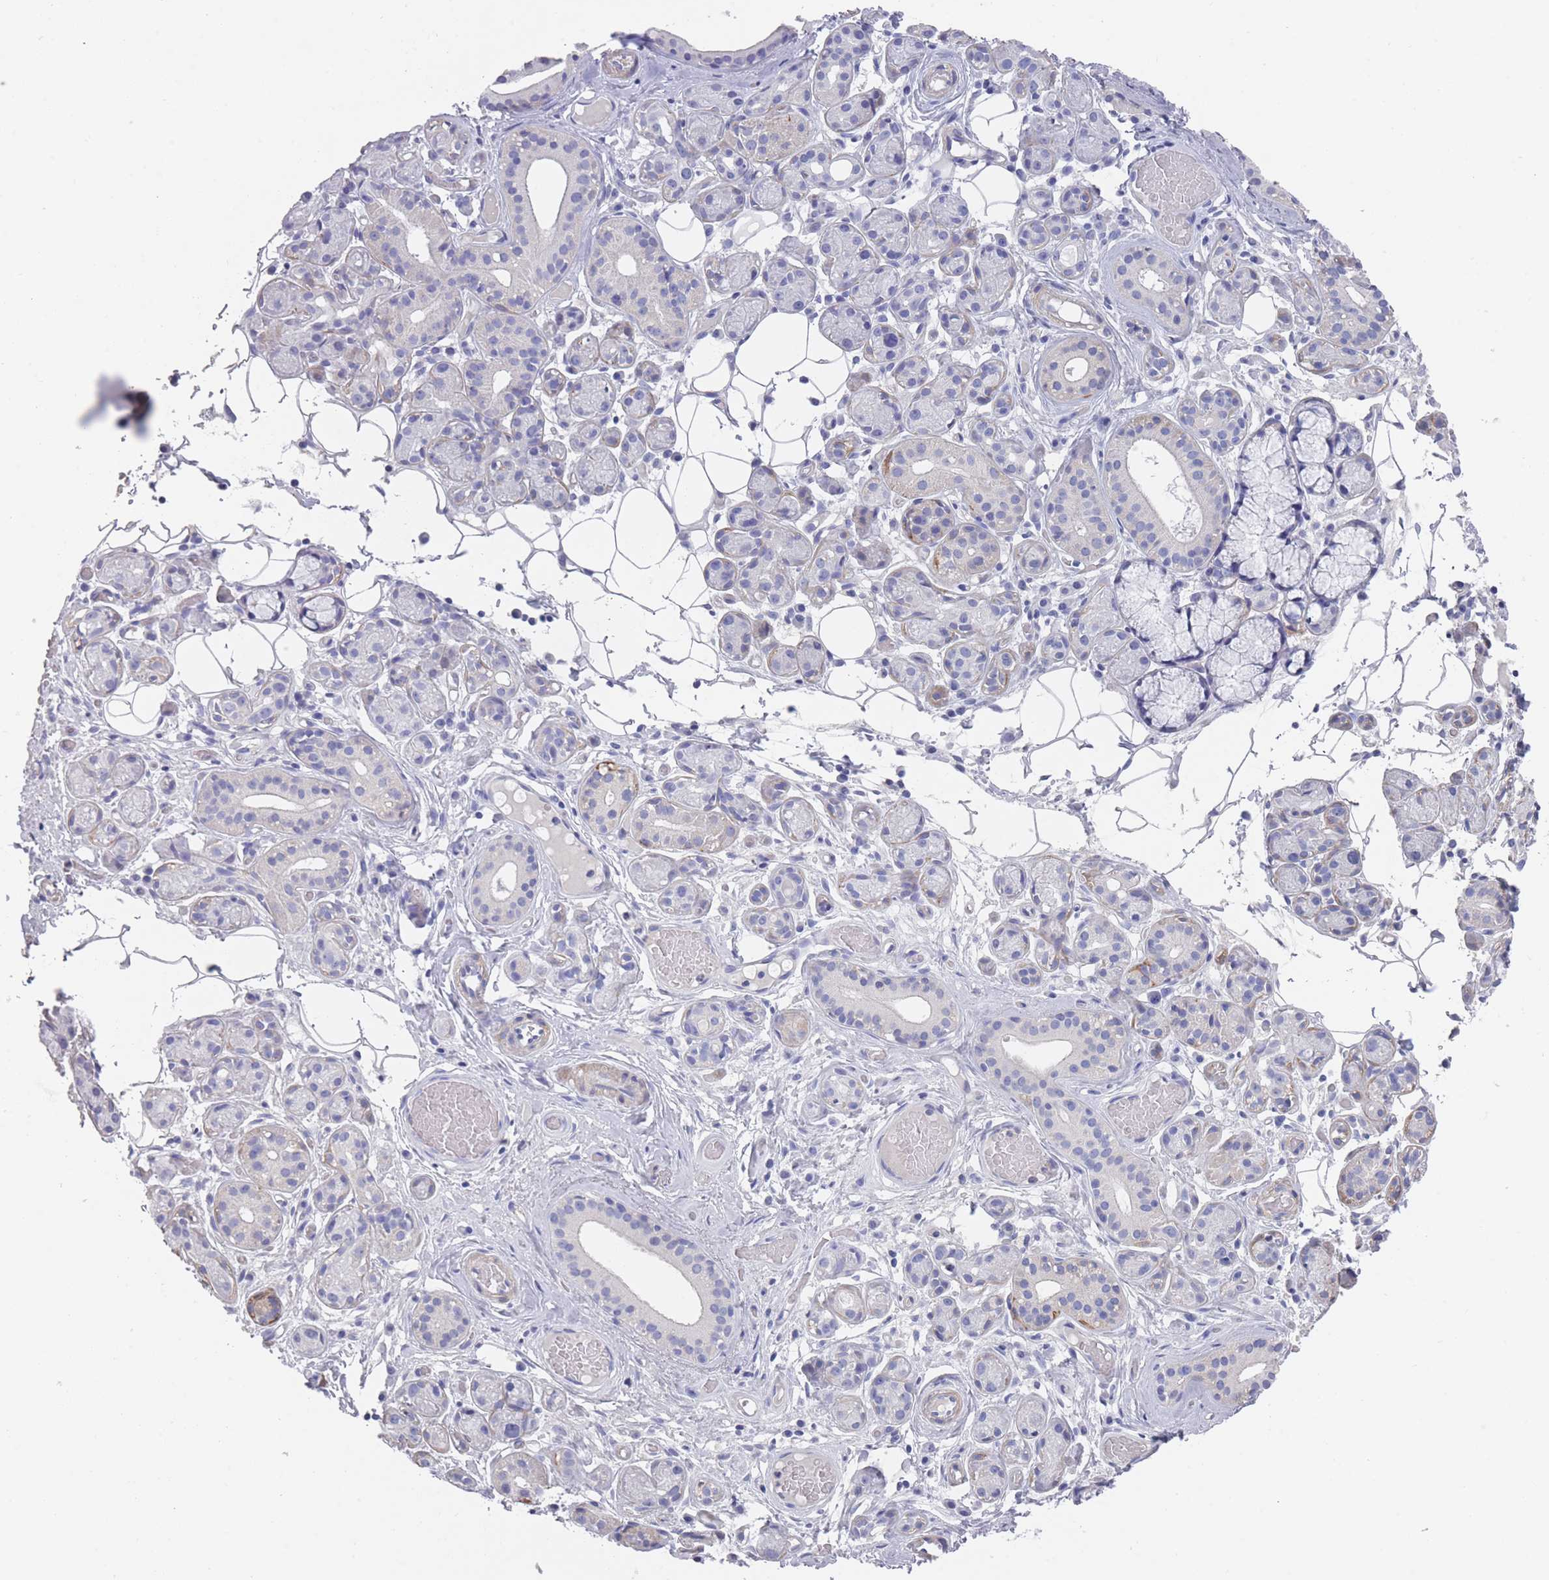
{"staining": {"intensity": "negative", "quantity": "none", "location": "none"}, "tissue": "salivary gland", "cell_type": "Glandular cells", "image_type": "normal", "snomed": [{"axis": "morphology", "description": "Normal tissue, NOS"}, {"axis": "topography", "description": "Salivary gland"}], "caption": "This histopathology image is of benign salivary gland stained with IHC to label a protein in brown with the nuclei are counter-stained blue. There is no expression in glandular cells. Brightfield microscopy of IHC stained with DAB (3,3'-diaminobenzidine) (brown) and hematoxylin (blue), captured at high magnification.", "gene": "SCCPDH", "patient": {"sex": "male", "age": 82}}